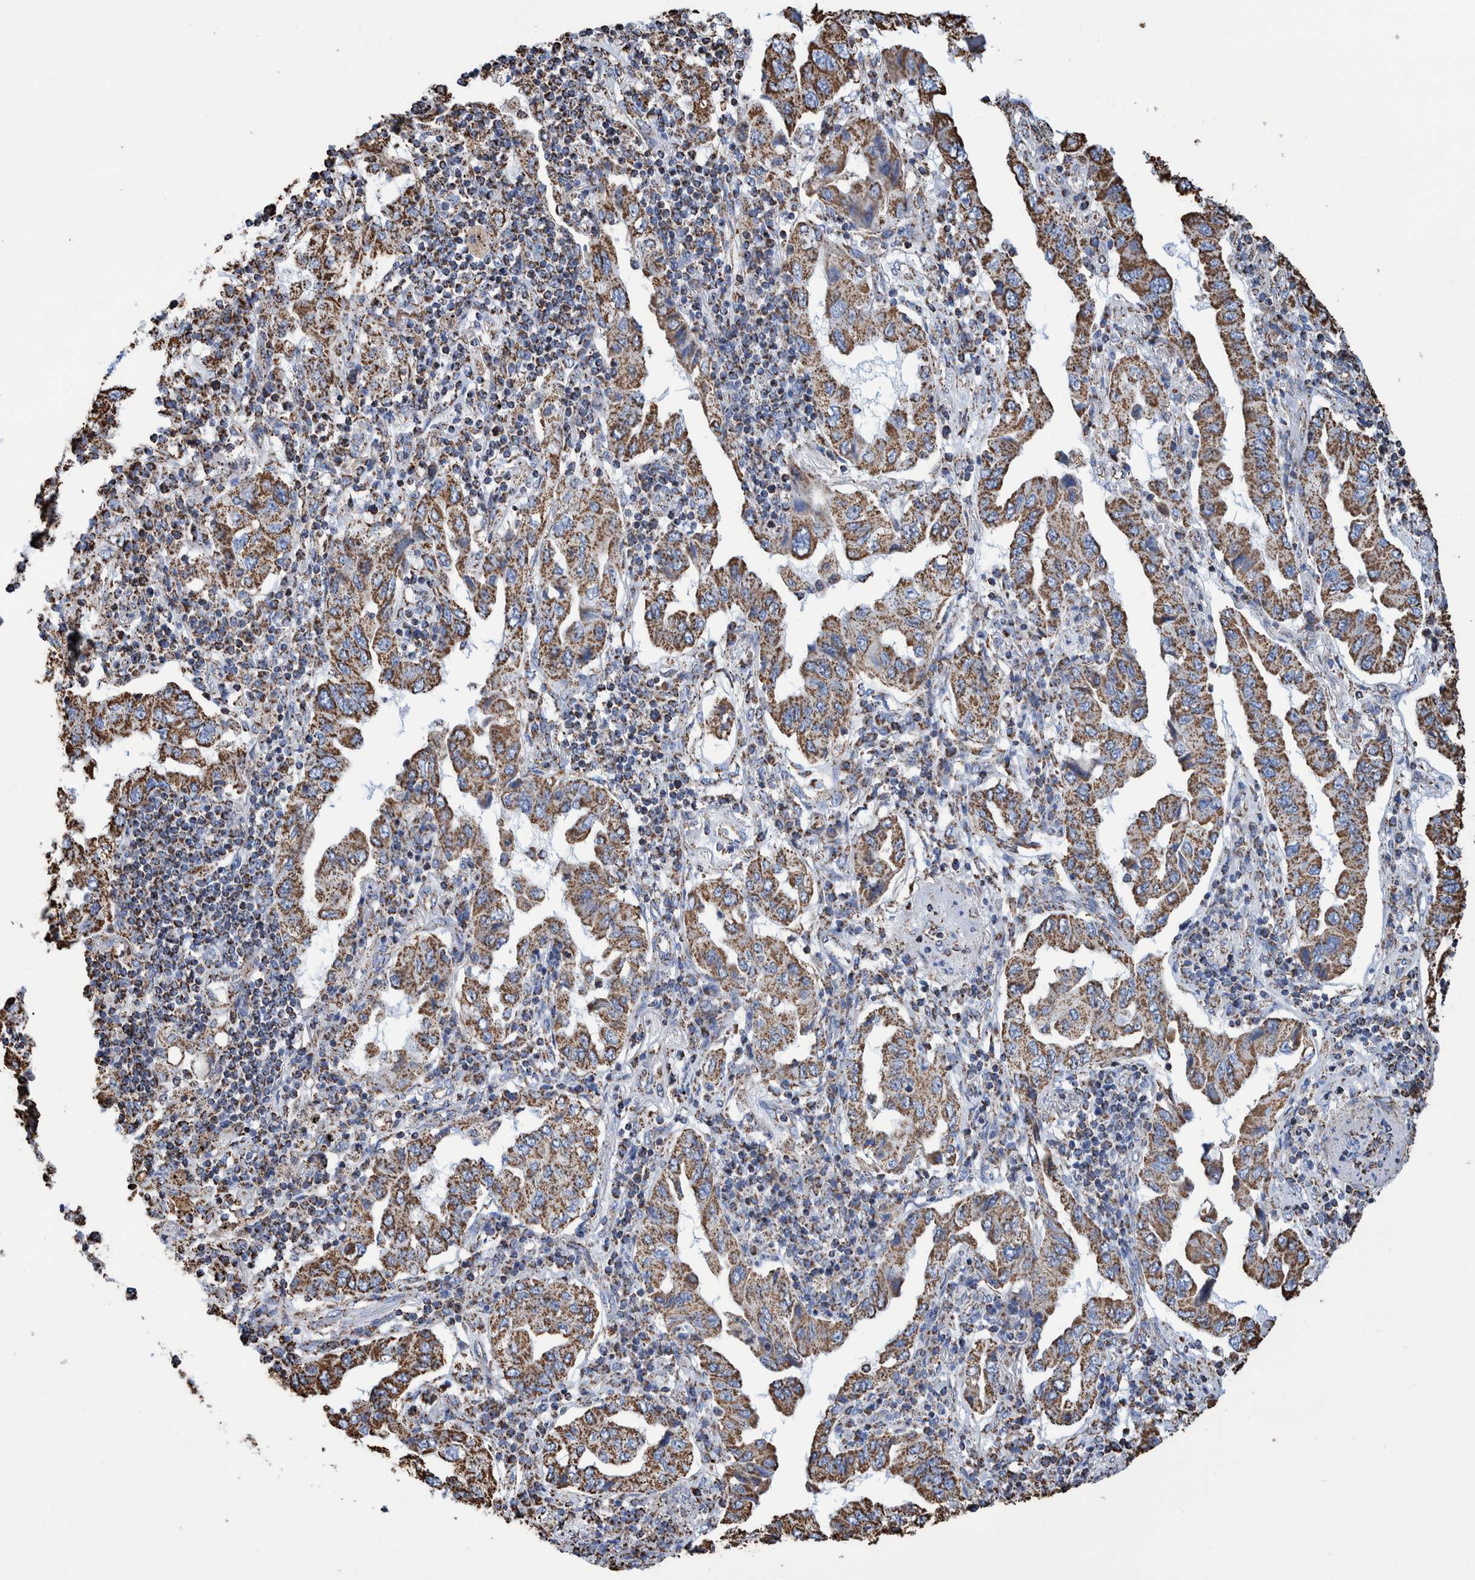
{"staining": {"intensity": "strong", "quantity": ">75%", "location": "cytoplasmic/membranous"}, "tissue": "lung cancer", "cell_type": "Tumor cells", "image_type": "cancer", "snomed": [{"axis": "morphology", "description": "Adenocarcinoma, NOS"}, {"axis": "topography", "description": "Lung"}], "caption": "Lung adenocarcinoma was stained to show a protein in brown. There is high levels of strong cytoplasmic/membranous positivity in approximately >75% of tumor cells.", "gene": "VPS26C", "patient": {"sex": "female", "age": 65}}